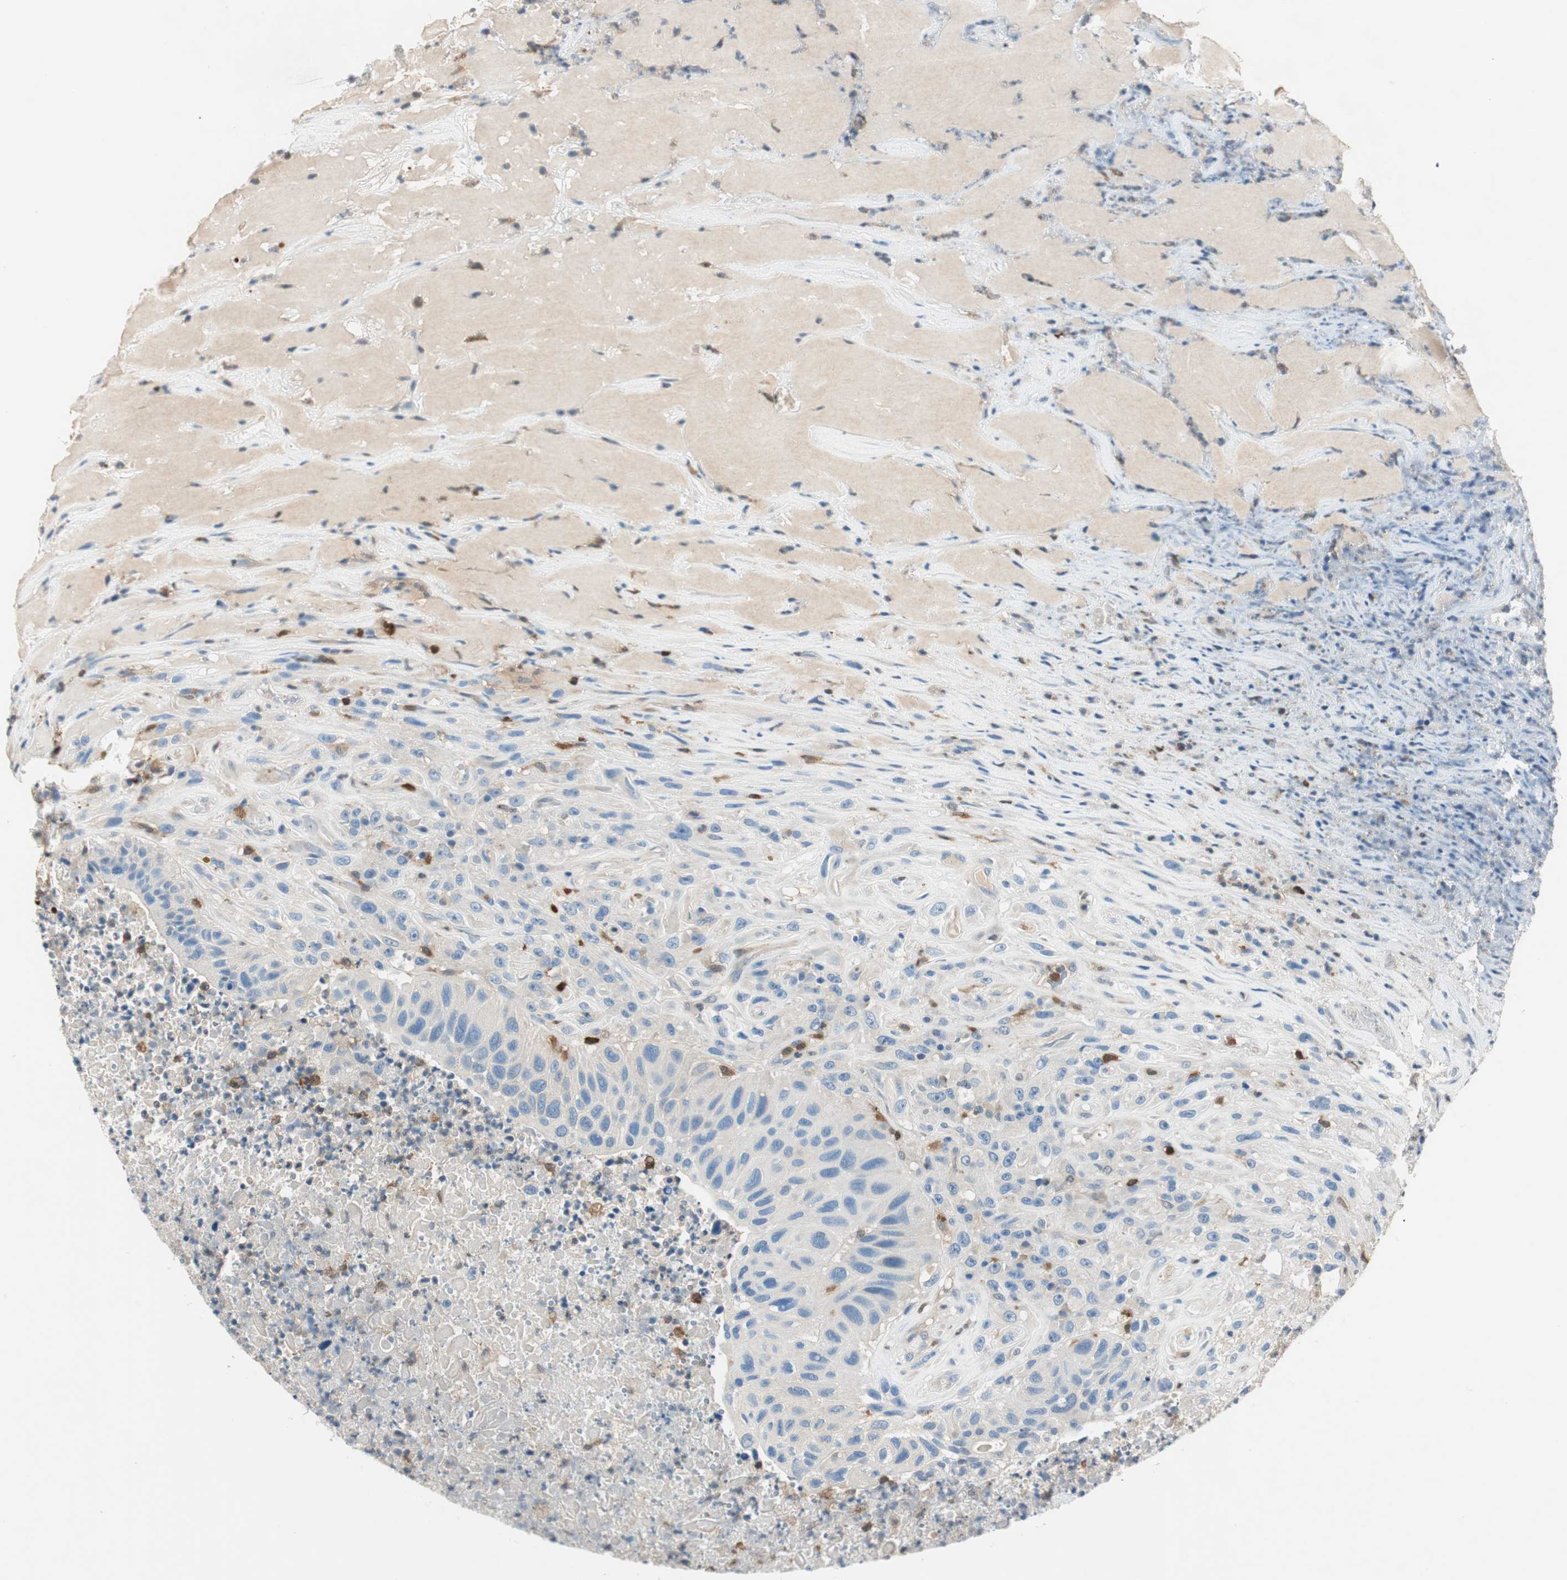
{"staining": {"intensity": "negative", "quantity": "none", "location": "none"}, "tissue": "urothelial cancer", "cell_type": "Tumor cells", "image_type": "cancer", "snomed": [{"axis": "morphology", "description": "Urothelial carcinoma, High grade"}, {"axis": "topography", "description": "Urinary bladder"}], "caption": "IHC micrograph of high-grade urothelial carcinoma stained for a protein (brown), which exhibits no positivity in tumor cells.", "gene": "COTL1", "patient": {"sex": "male", "age": 66}}